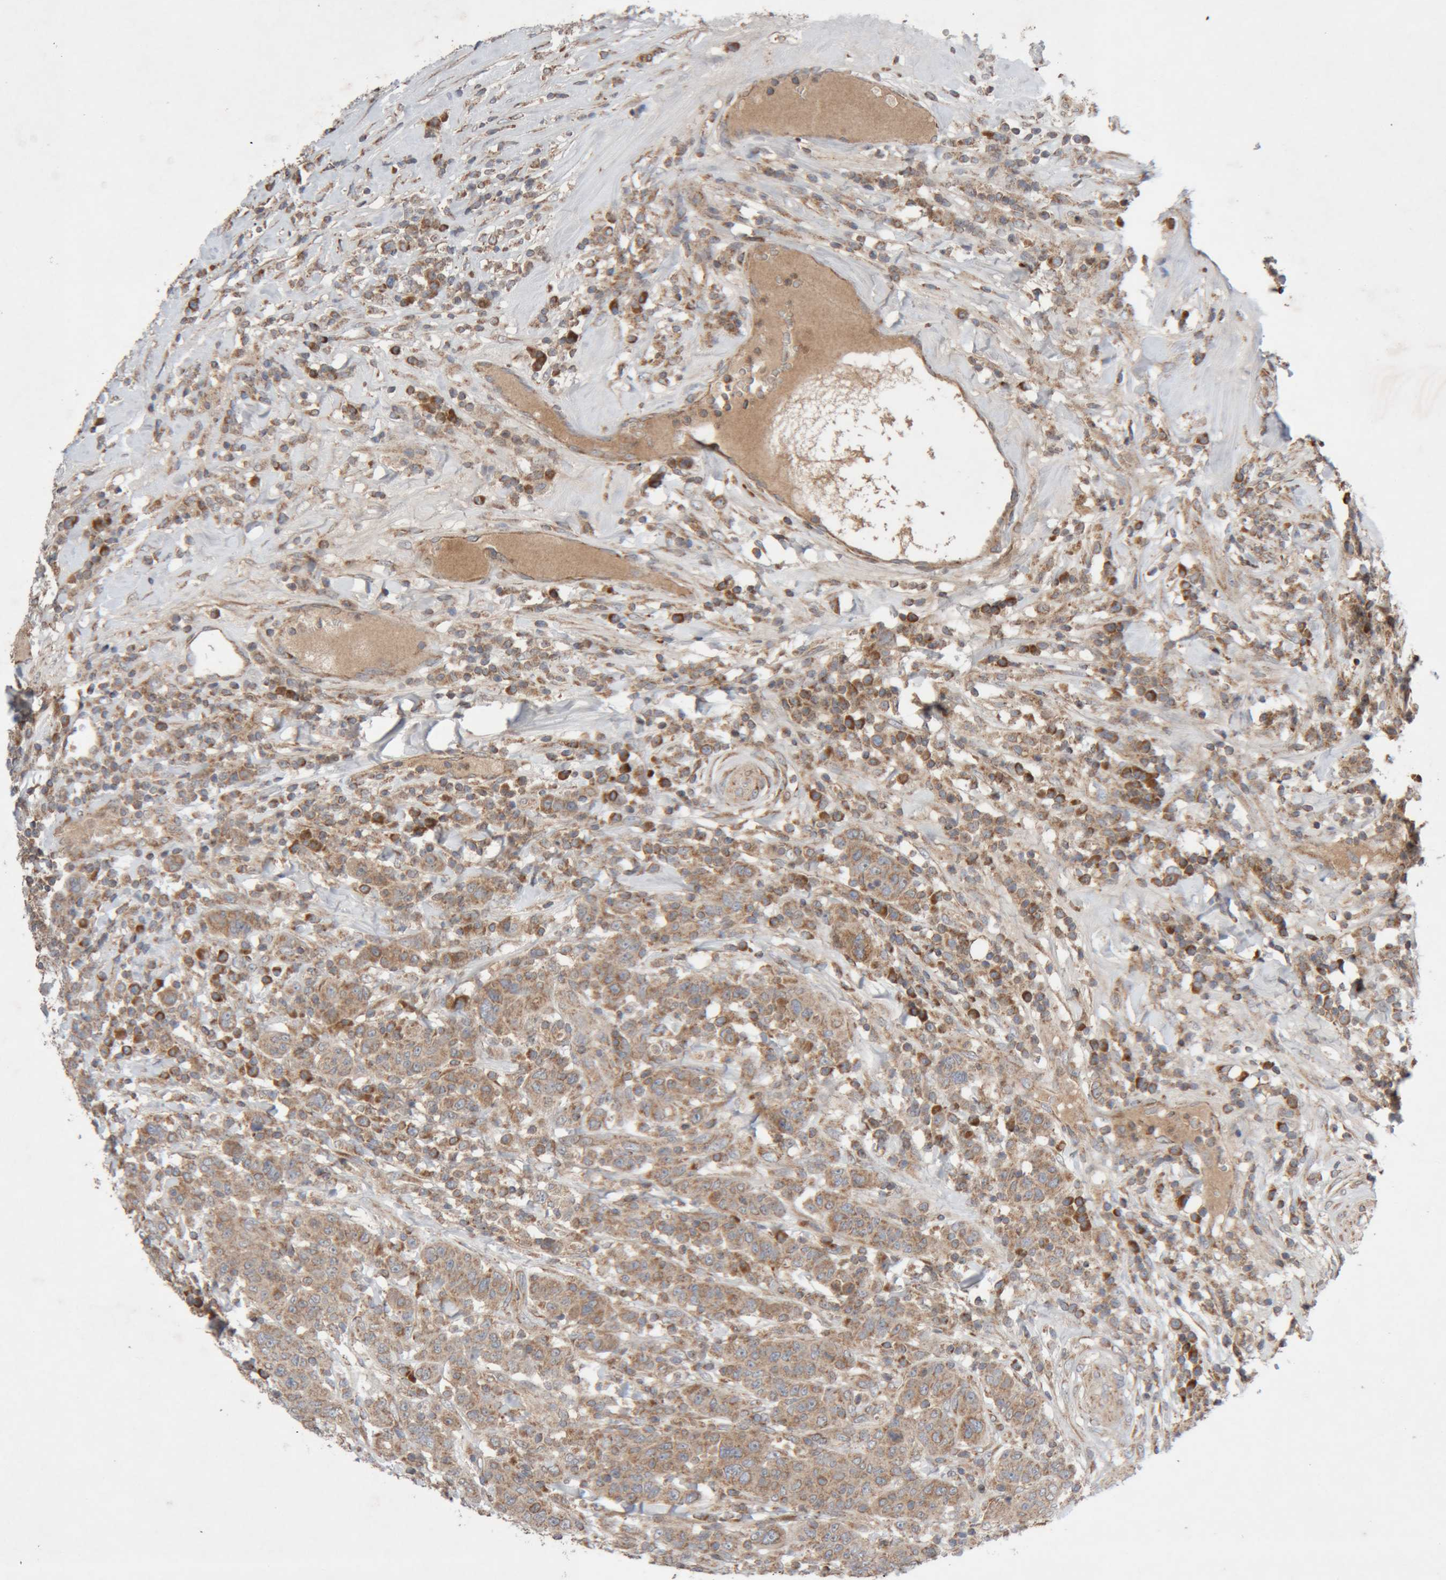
{"staining": {"intensity": "moderate", "quantity": ">75%", "location": "cytoplasmic/membranous"}, "tissue": "breast cancer", "cell_type": "Tumor cells", "image_type": "cancer", "snomed": [{"axis": "morphology", "description": "Duct carcinoma"}, {"axis": "topography", "description": "Breast"}], "caption": "Immunohistochemical staining of breast cancer displays medium levels of moderate cytoplasmic/membranous protein positivity in approximately >75% of tumor cells.", "gene": "KIF21B", "patient": {"sex": "female", "age": 37}}